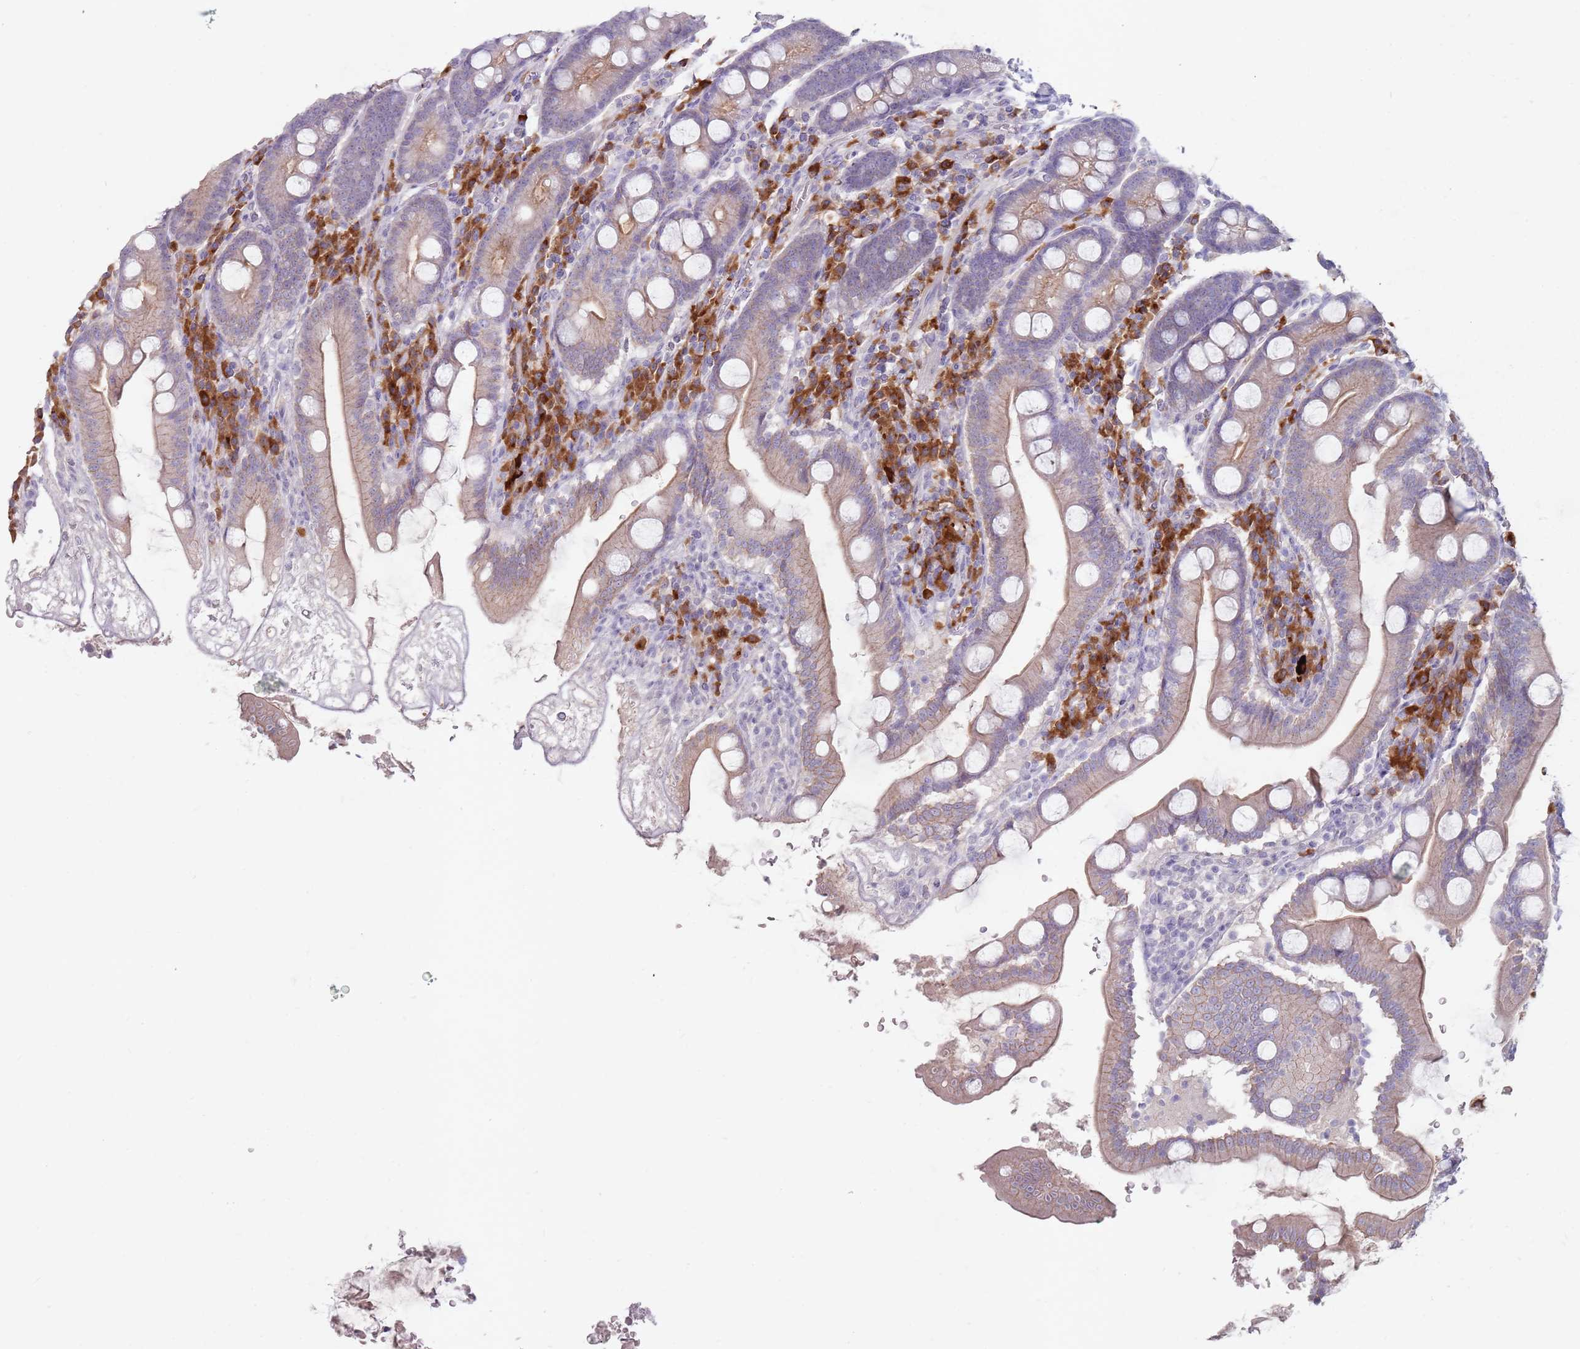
{"staining": {"intensity": "weak", "quantity": "25%-75%", "location": "cytoplasmic/membranous"}, "tissue": "duodenum", "cell_type": "Glandular cells", "image_type": "normal", "snomed": [{"axis": "morphology", "description": "Normal tissue, NOS"}, {"axis": "topography", "description": "Duodenum"}], "caption": "Normal duodenum demonstrates weak cytoplasmic/membranous positivity in approximately 25%-75% of glandular cells Using DAB (3,3'-diaminobenzidine) (brown) and hematoxylin (blue) stains, captured at high magnification using brightfield microscopy..", "gene": "STYK1", "patient": {"sex": "male", "age": 35}}